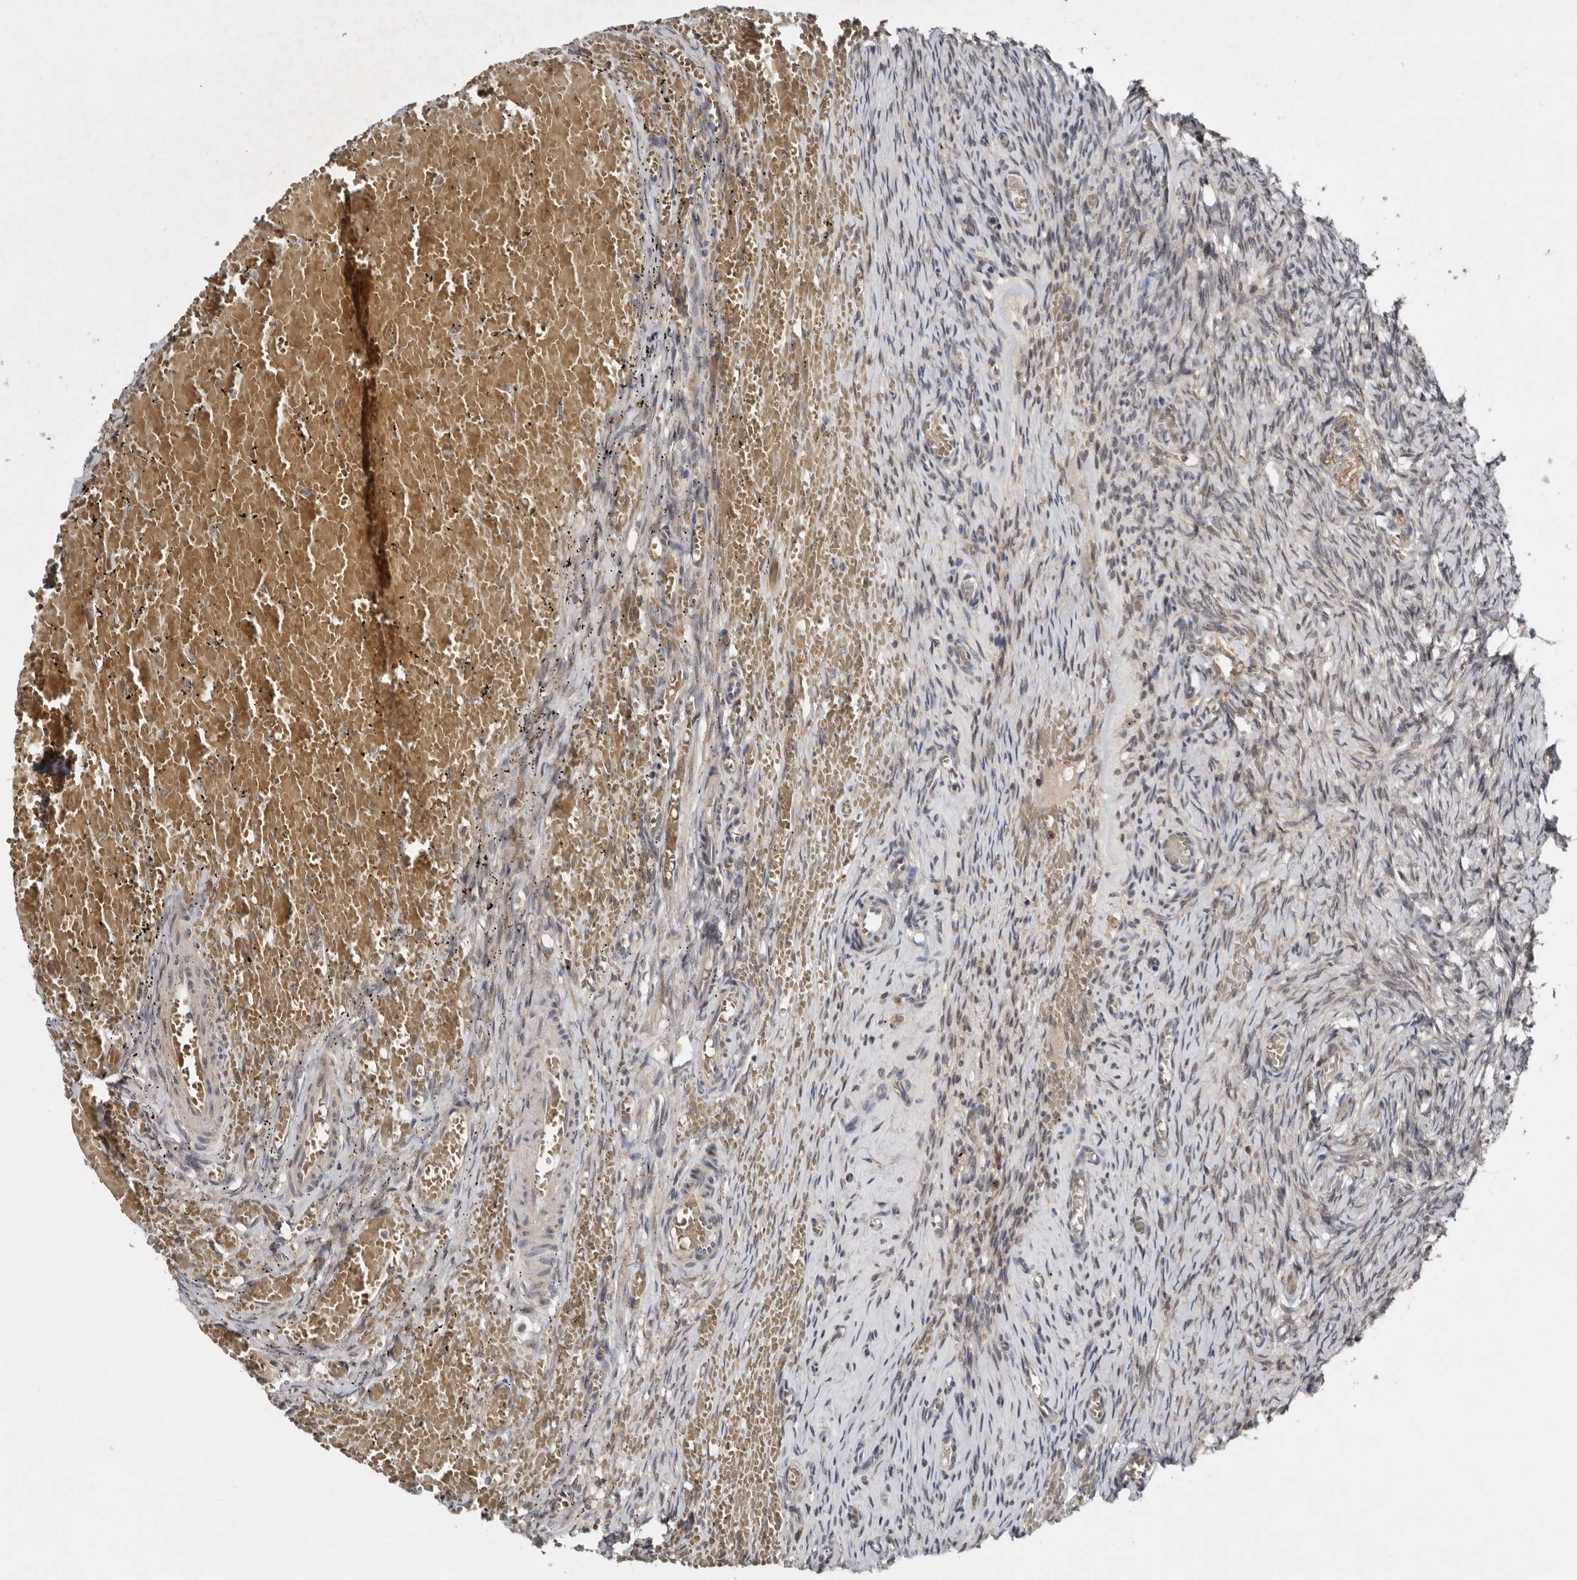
{"staining": {"intensity": "weak", "quantity": ">75%", "location": "cytoplasmic/membranous"}, "tissue": "ovary", "cell_type": "Follicle cells", "image_type": "normal", "snomed": [{"axis": "morphology", "description": "Adenocarcinoma, NOS"}, {"axis": "topography", "description": "Endometrium"}], "caption": "Immunohistochemical staining of unremarkable ovary shows weak cytoplasmic/membranous protein positivity in about >75% of follicle cells.", "gene": "CHML", "patient": {"sex": "female", "age": 32}}